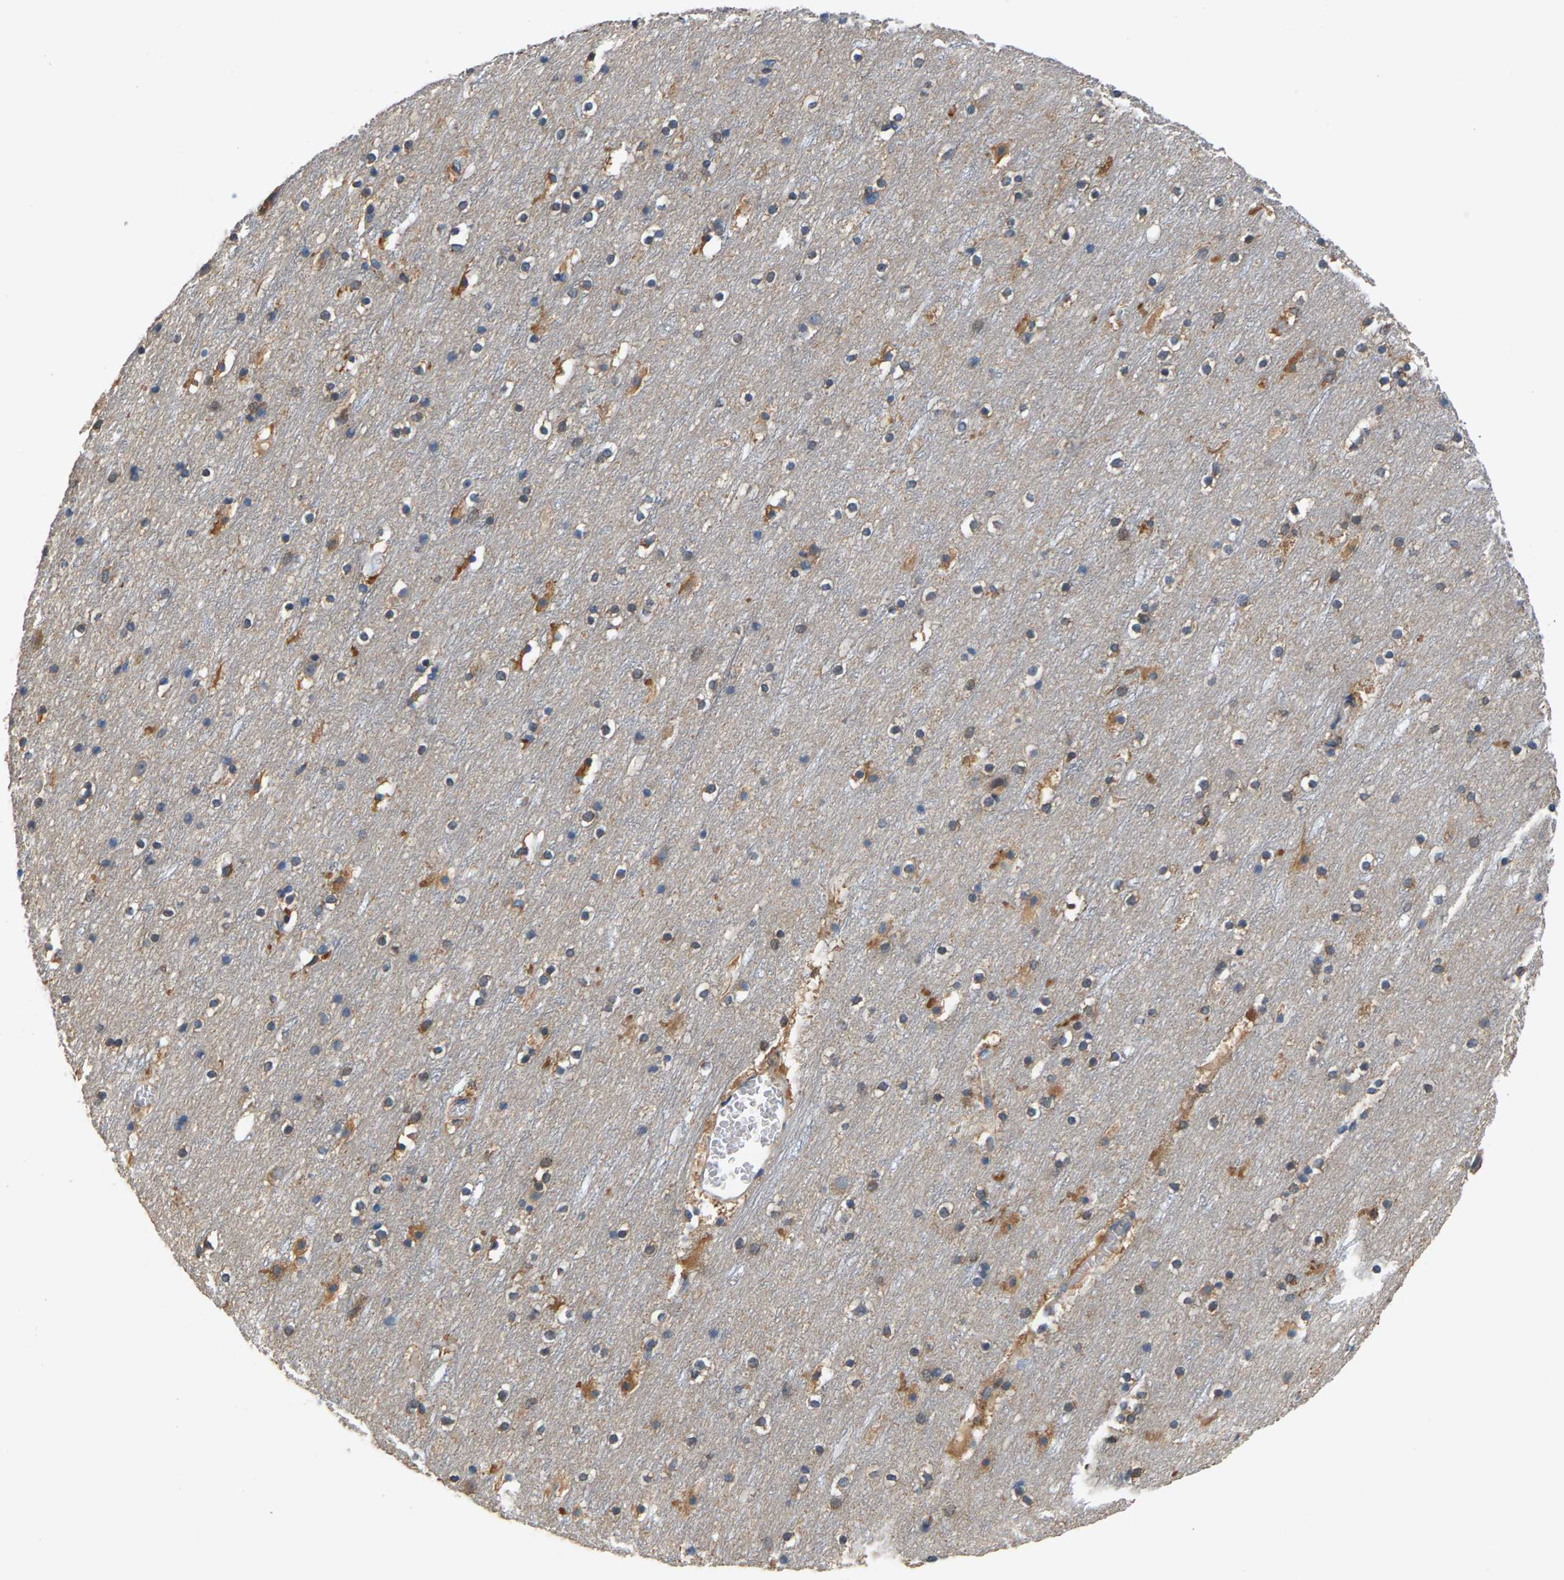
{"staining": {"intensity": "negative", "quantity": "none", "location": "none"}, "tissue": "cerebral cortex", "cell_type": "Endothelial cells", "image_type": "normal", "snomed": [{"axis": "morphology", "description": "Normal tissue, NOS"}, {"axis": "topography", "description": "Cerebral cortex"}], "caption": "Endothelial cells are negative for protein expression in unremarkable human cerebral cortex. (DAB (3,3'-diaminobenzidine) immunohistochemistry (IHC) visualized using brightfield microscopy, high magnification).", "gene": "NT5C", "patient": {"sex": "male", "age": 45}}